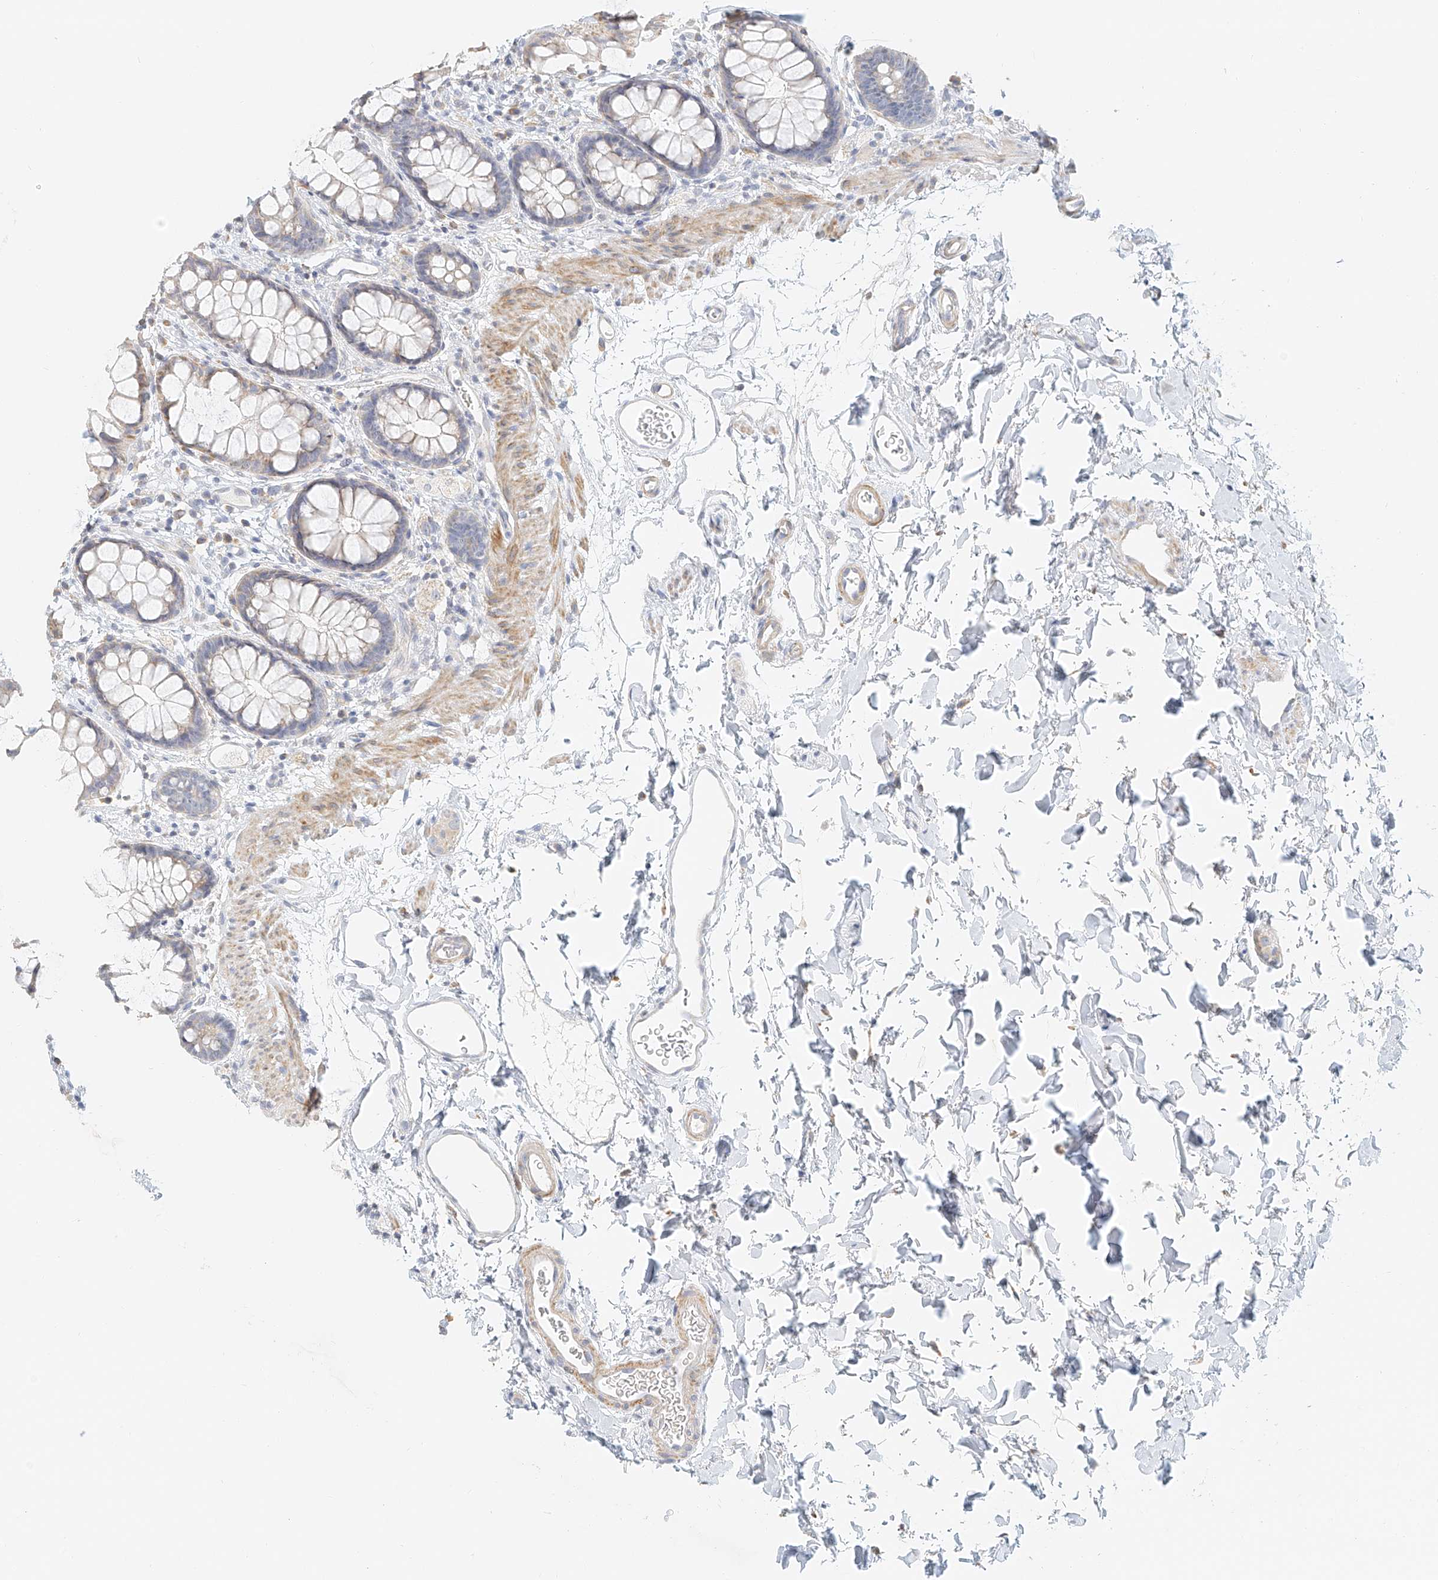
{"staining": {"intensity": "weak", "quantity": "25%-75%", "location": "cytoplasmic/membranous"}, "tissue": "rectum", "cell_type": "Glandular cells", "image_type": "normal", "snomed": [{"axis": "morphology", "description": "Normal tissue, NOS"}, {"axis": "topography", "description": "Rectum"}], "caption": "A high-resolution photomicrograph shows immunohistochemistry (IHC) staining of benign rectum, which exhibits weak cytoplasmic/membranous expression in approximately 25%-75% of glandular cells. (DAB (3,3'-diaminobenzidine) = brown stain, brightfield microscopy at high magnification).", "gene": "CXorf58", "patient": {"sex": "female", "age": 65}}